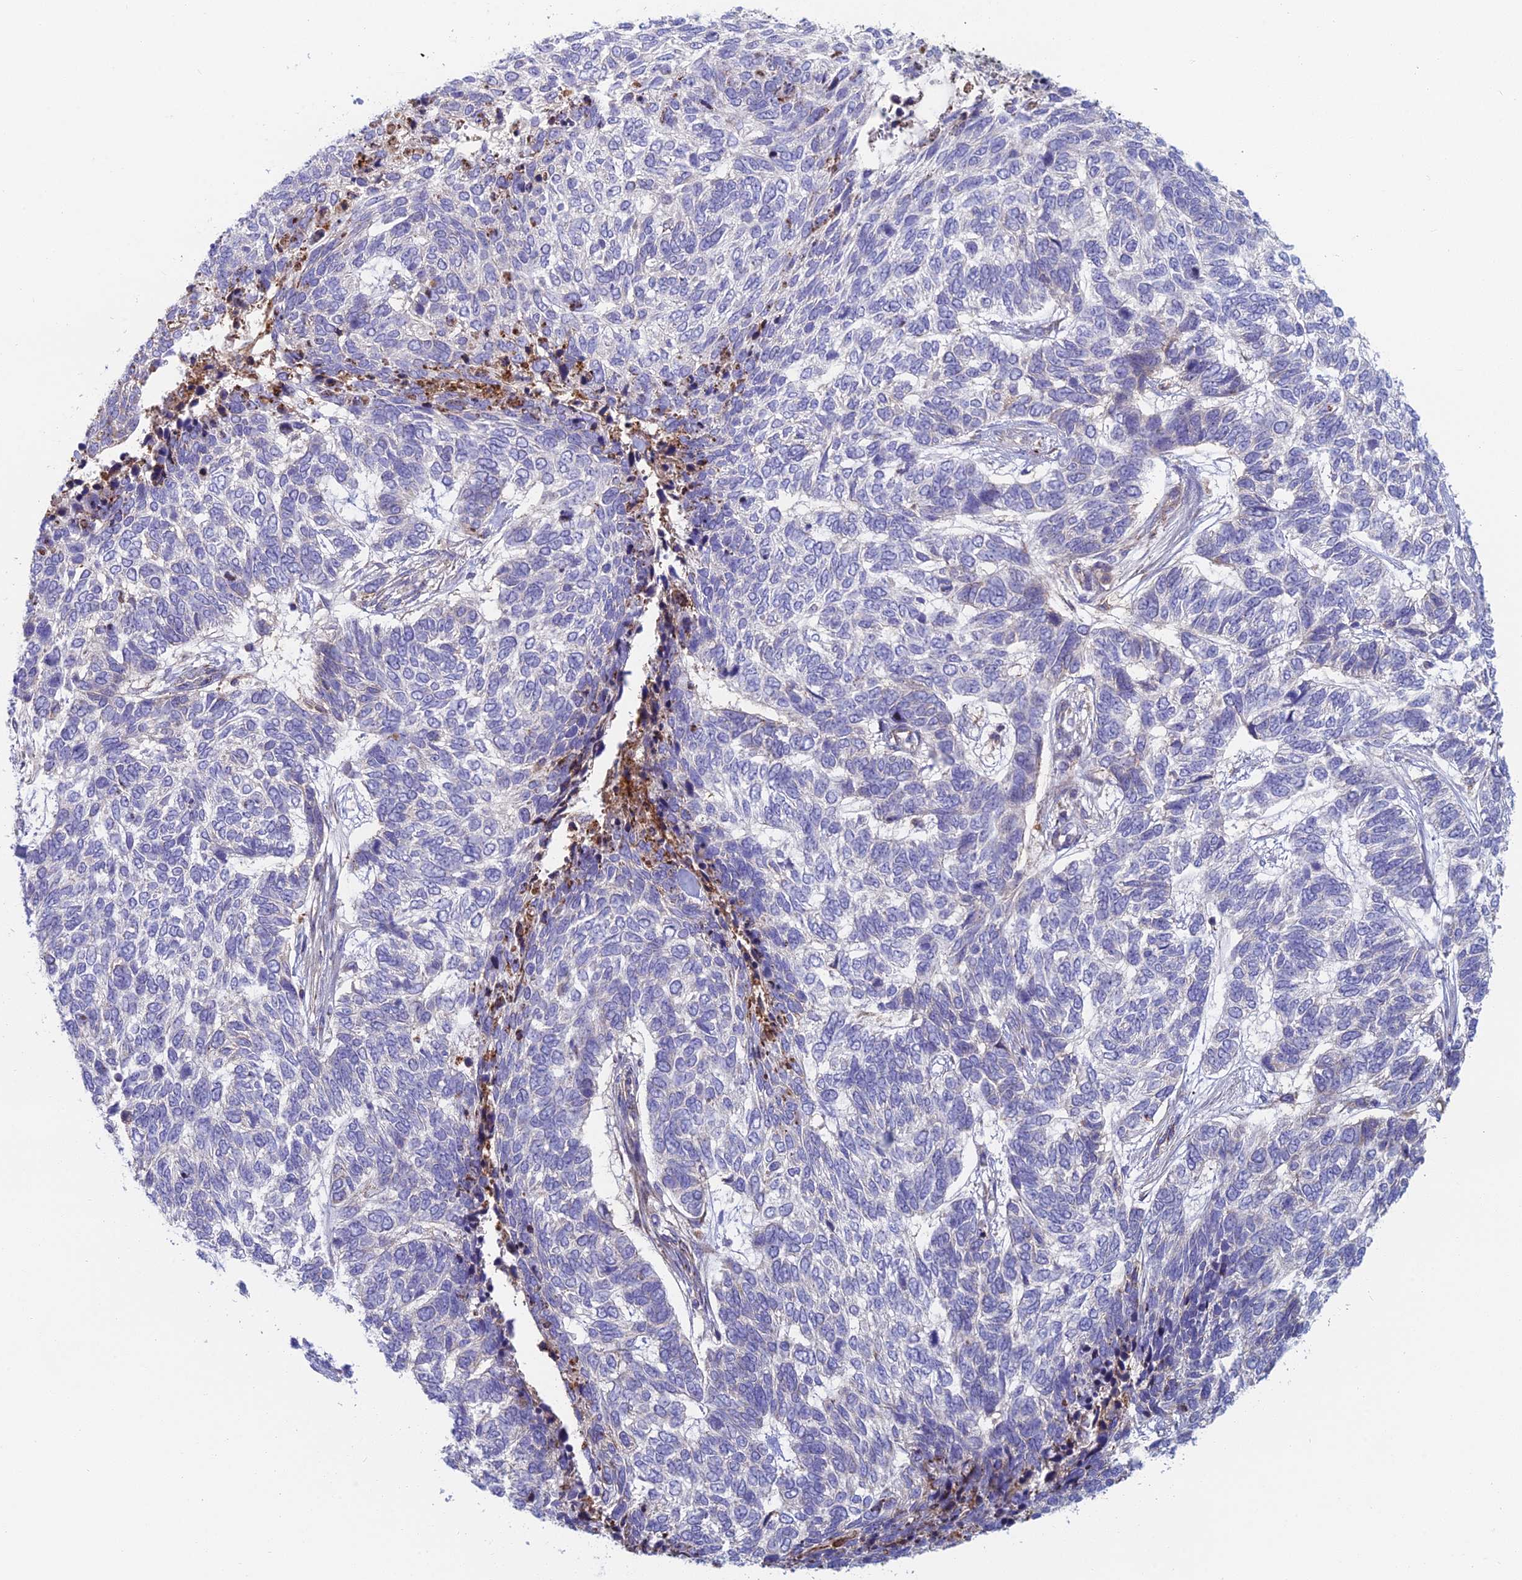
{"staining": {"intensity": "negative", "quantity": "none", "location": "none"}, "tissue": "skin cancer", "cell_type": "Tumor cells", "image_type": "cancer", "snomed": [{"axis": "morphology", "description": "Basal cell carcinoma"}, {"axis": "topography", "description": "Skin"}], "caption": "Basal cell carcinoma (skin) stained for a protein using immunohistochemistry (IHC) displays no staining tumor cells.", "gene": "IFTAP", "patient": {"sex": "female", "age": 65}}